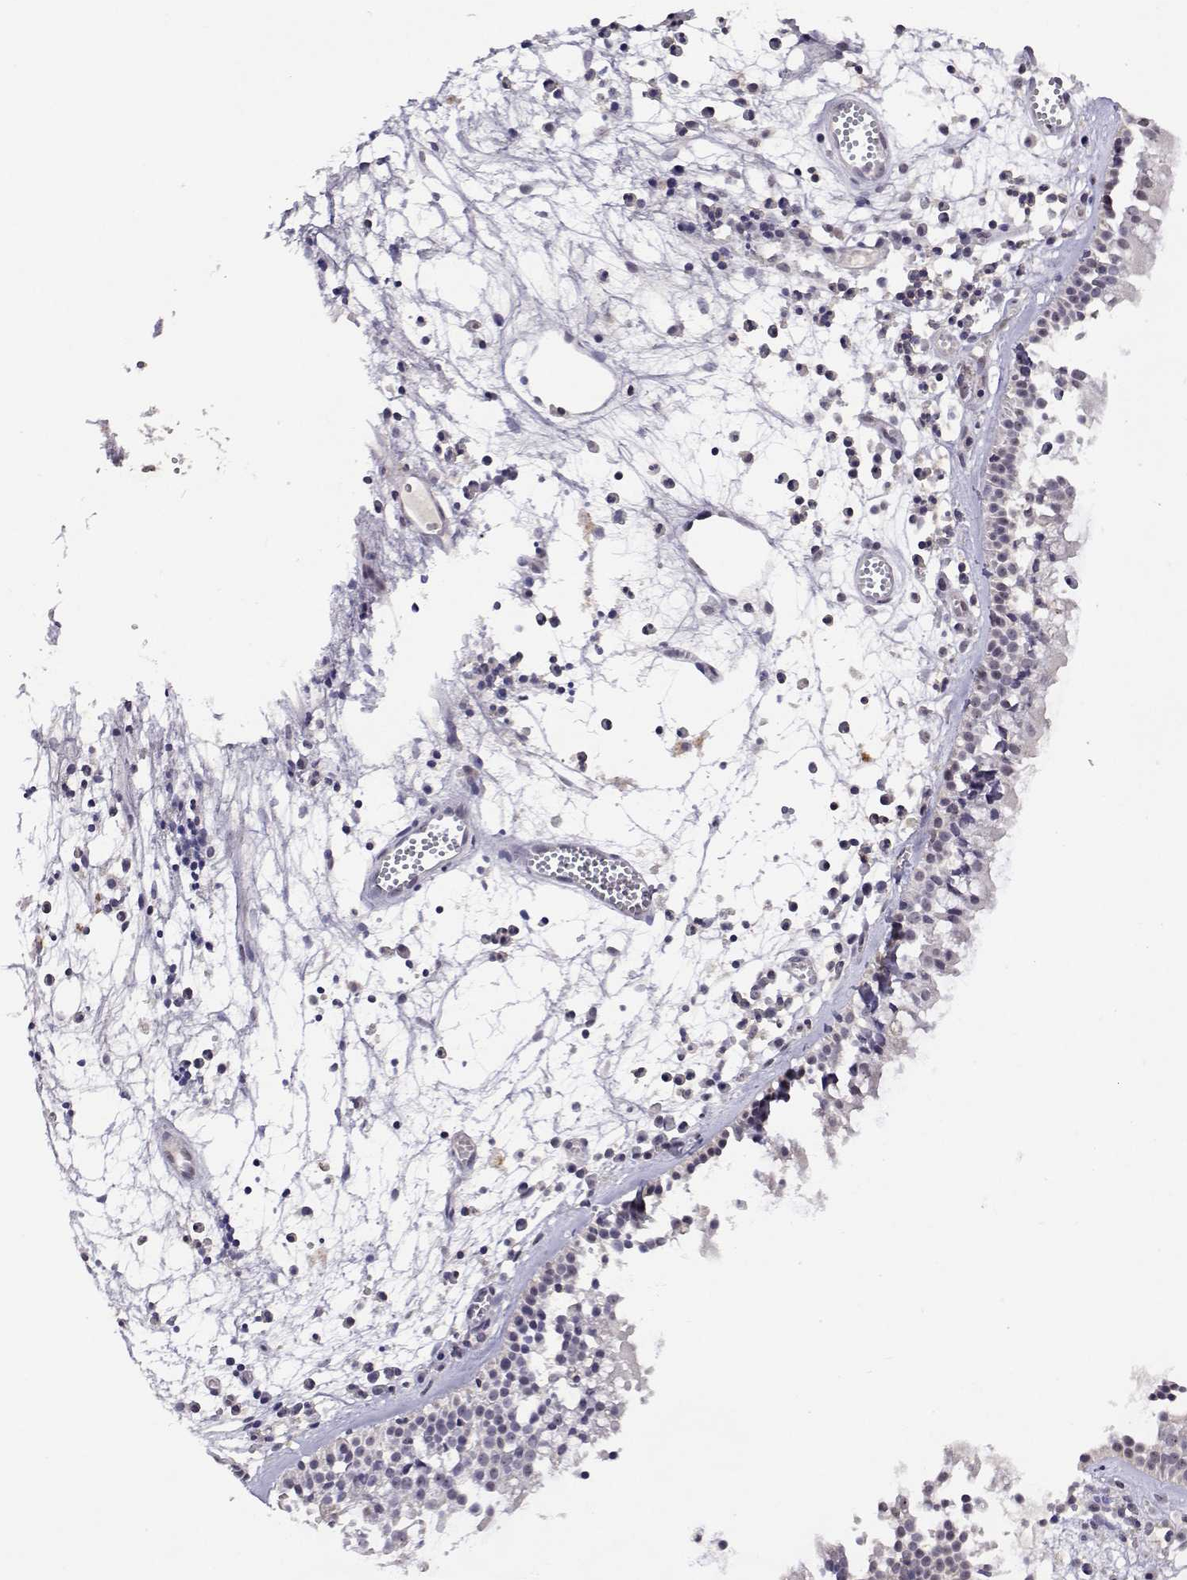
{"staining": {"intensity": "weak", "quantity": "<25%", "location": "nuclear"}, "tissue": "nasopharynx", "cell_type": "Respiratory epithelial cells", "image_type": "normal", "snomed": [{"axis": "morphology", "description": "Normal tissue, NOS"}, {"axis": "topography", "description": "Nasopharynx"}], "caption": "This photomicrograph is of normal nasopharynx stained with IHC to label a protein in brown with the nuclei are counter-stained blue. There is no expression in respiratory epithelial cells.", "gene": "NHP2", "patient": {"sex": "female", "age": 52}}